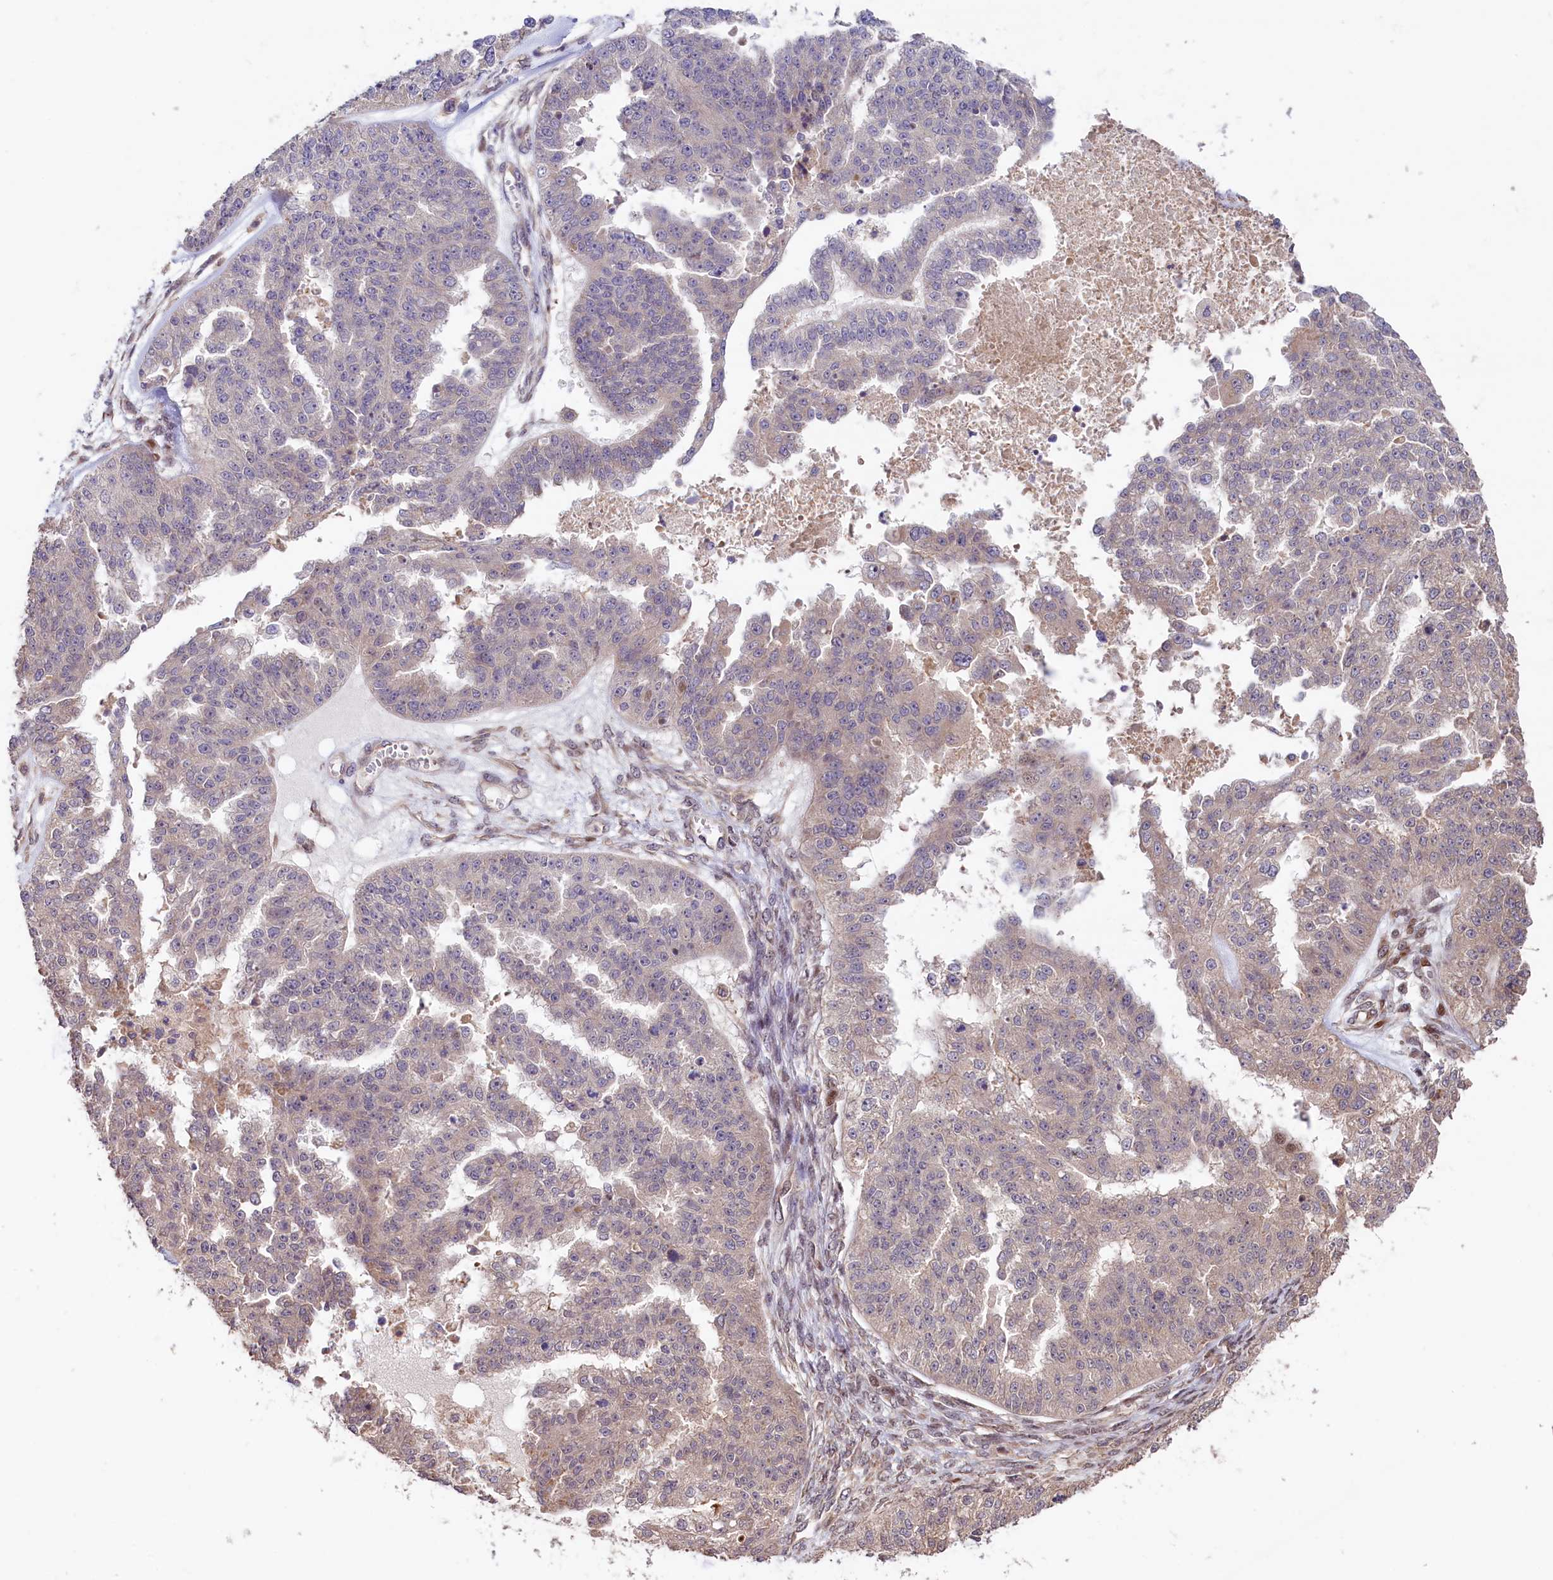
{"staining": {"intensity": "weak", "quantity": "<25%", "location": "cytoplasmic/membranous"}, "tissue": "ovarian cancer", "cell_type": "Tumor cells", "image_type": "cancer", "snomed": [{"axis": "morphology", "description": "Cystadenocarcinoma, serous, NOS"}, {"axis": "topography", "description": "Ovary"}], "caption": "A high-resolution image shows immunohistochemistry (IHC) staining of serous cystadenocarcinoma (ovarian), which reveals no significant expression in tumor cells. (DAB (3,3'-diaminobenzidine) IHC visualized using brightfield microscopy, high magnification).", "gene": "RIC8A", "patient": {"sex": "female", "age": 58}}